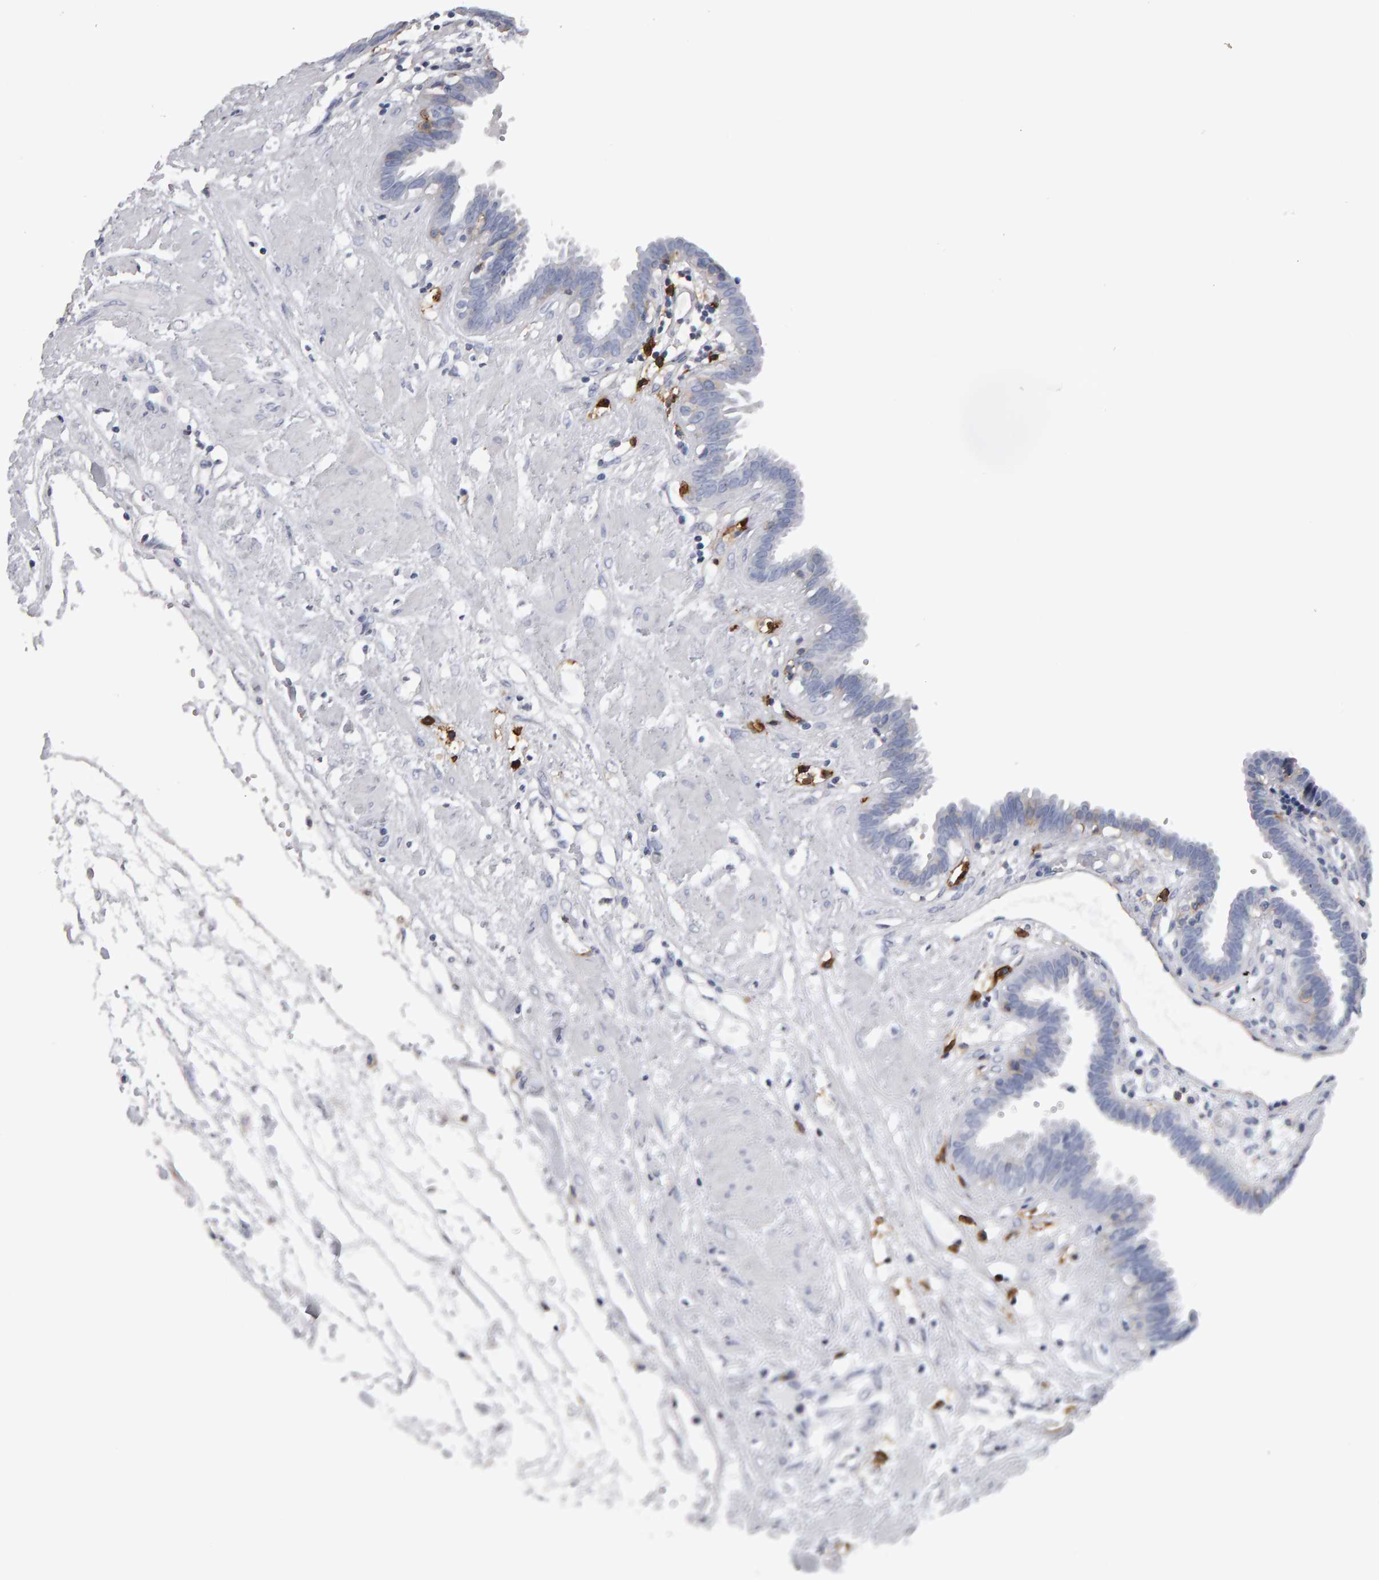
{"staining": {"intensity": "negative", "quantity": "none", "location": "none"}, "tissue": "fallopian tube", "cell_type": "Glandular cells", "image_type": "normal", "snomed": [{"axis": "morphology", "description": "Normal tissue, NOS"}, {"axis": "topography", "description": "Fallopian tube"}, {"axis": "topography", "description": "Placenta"}], "caption": "Immunohistochemistry of normal human fallopian tube demonstrates no positivity in glandular cells.", "gene": "CD38", "patient": {"sex": "female", "age": 32}}